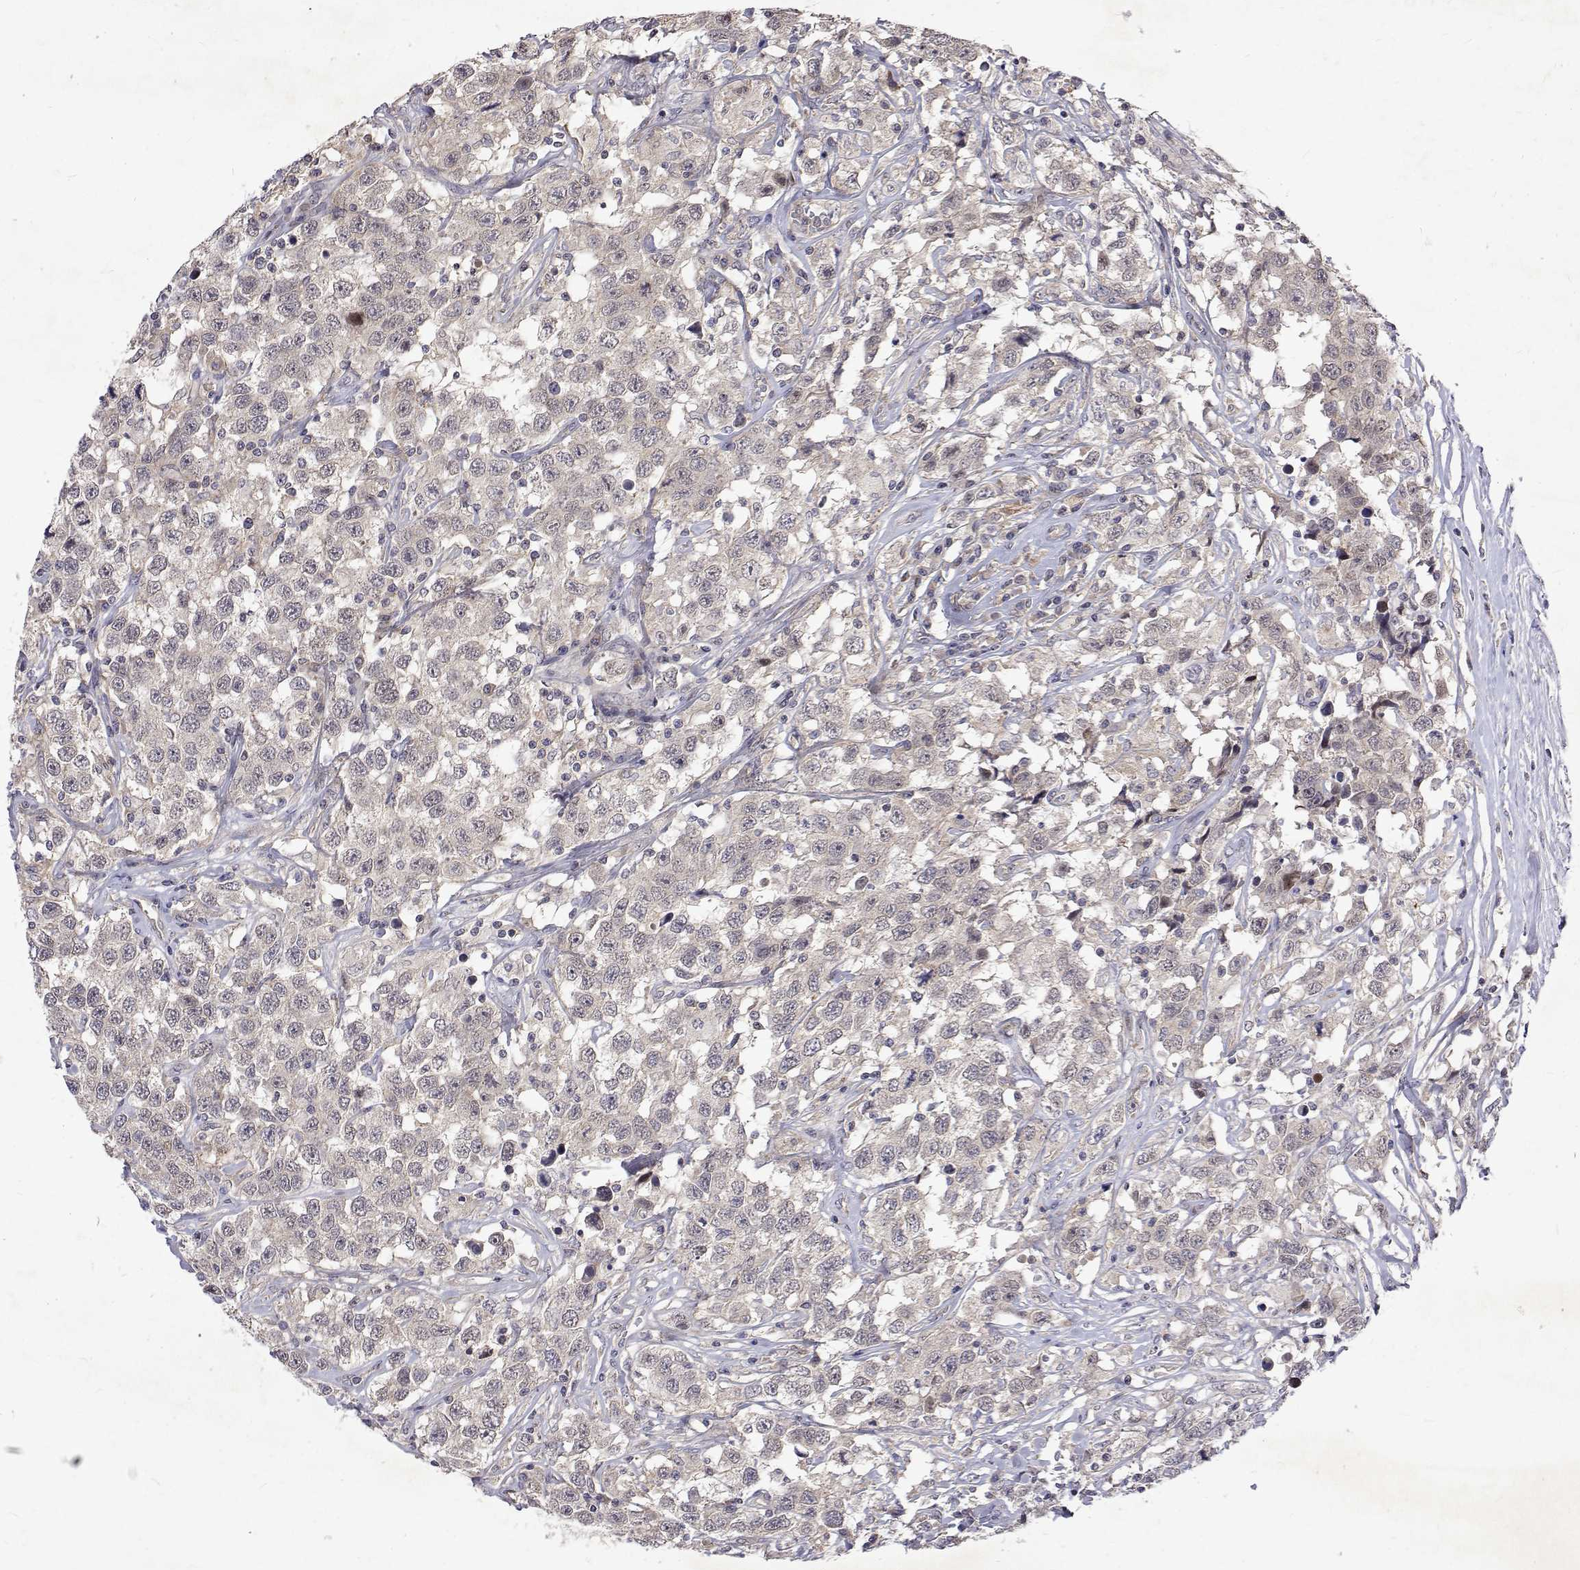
{"staining": {"intensity": "negative", "quantity": "none", "location": "none"}, "tissue": "testis cancer", "cell_type": "Tumor cells", "image_type": "cancer", "snomed": [{"axis": "morphology", "description": "Seminoma, NOS"}, {"axis": "topography", "description": "Testis"}], "caption": "DAB (3,3'-diaminobenzidine) immunohistochemical staining of testis seminoma reveals no significant expression in tumor cells.", "gene": "ALKBH8", "patient": {"sex": "male", "age": 41}}